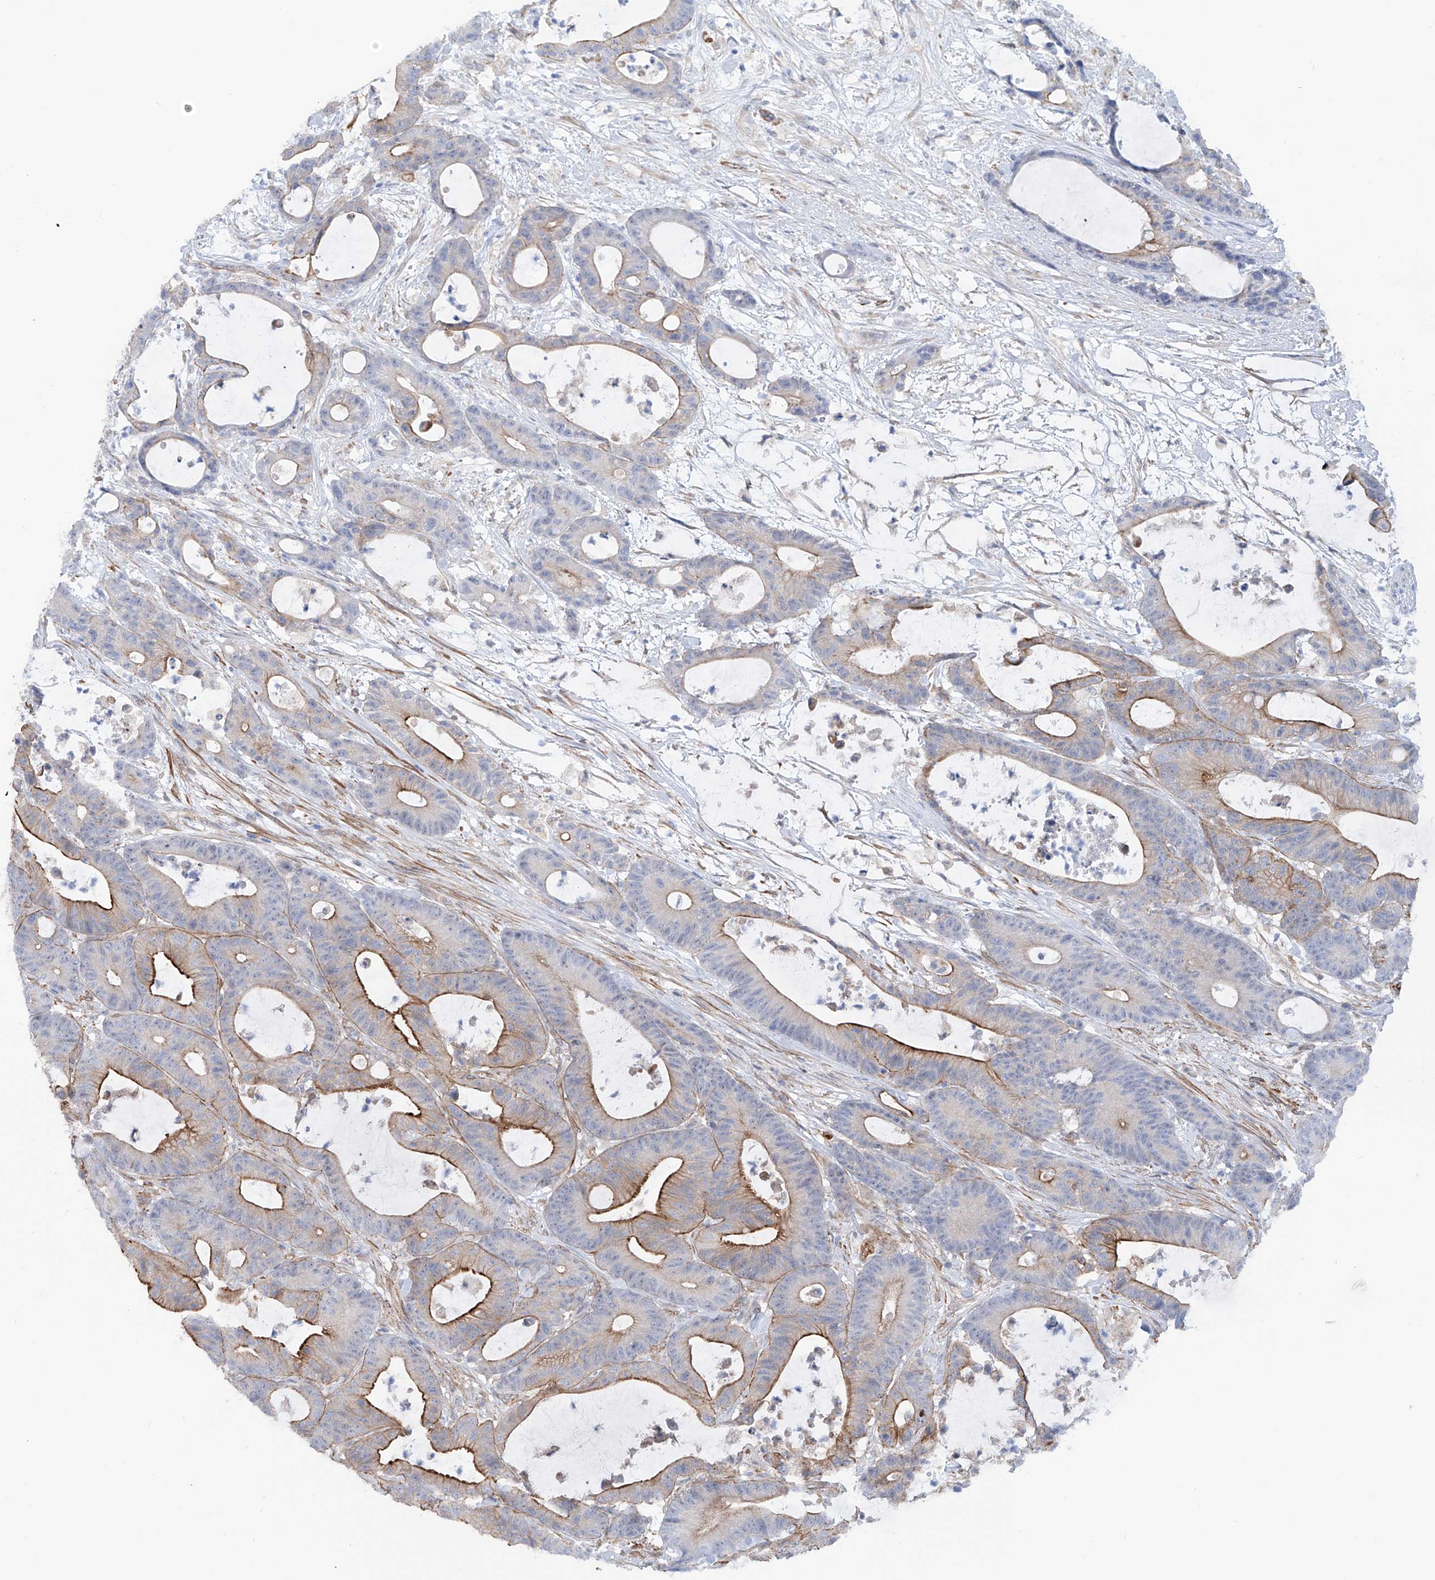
{"staining": {"intensity": "strong", "quantity": "25%-75%", "location": "cytoplasmic/membranous"}, "tissue": "colorectal cancer", "cell_type": "Tumor cells", "image_type": "cancer", "snomed": [{"axis": "morphology", "description": "Adenocarcinoma, NOS"}, {"axis": "topography", "description": "Colon"}], "caption": "Colorectal adenocarcinoma stained with IHC reveals strong cytoplasmic/membranous expression in approximately 25%-75% of tumor cells. Ihc stains the protein in brown and the nuclei are stained blue.", "gene": "ZNF490", "patient": {"sex": "female", "age": 84}}